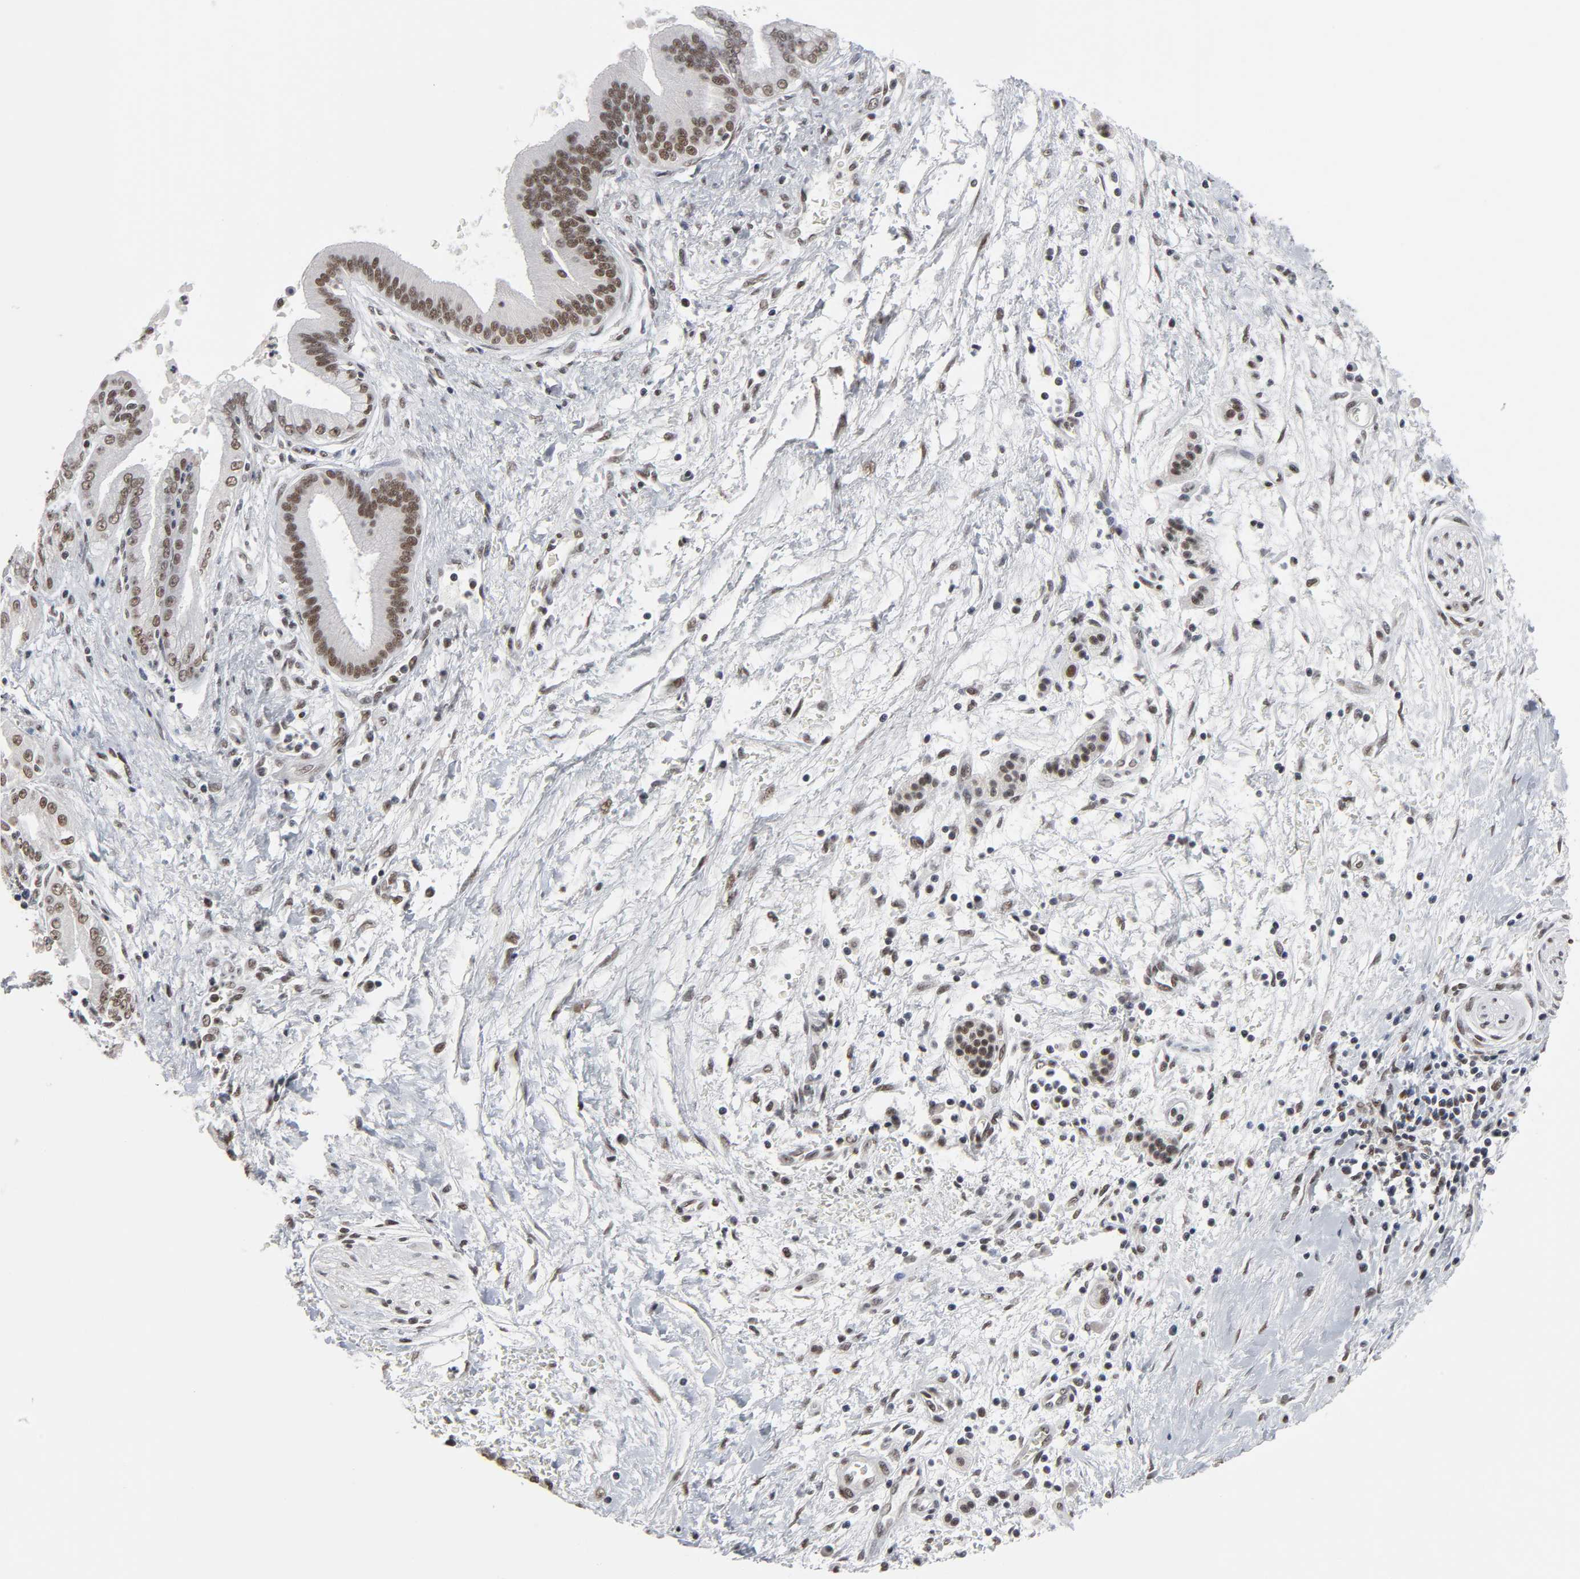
{"staining": {"intensity": "moderate", "quantity": ">75%", "location": "nuclear"}, "tissue": "pancreatic cancer", "cell_type": "Tumor cells", "image_type": "cancer", "snomed": [{"axis": "morphology", "description": "Adenocarcinoma, NOS"}, {"axis": "topography", "description": "Pancreas"}], "caption": "Immunohistochemistry (IHC) image of neoplastic tissue: adenocarcinoma (pancreatic) stained using immunohistochemistry (IHC) demonstrates medium levels of moderate protein expression localized specifically in the nuclear of tumor cells, appearing as a nuclear brown color.", "gene": "TRIM33", "patient": {"sex": "male", "age": 59}}